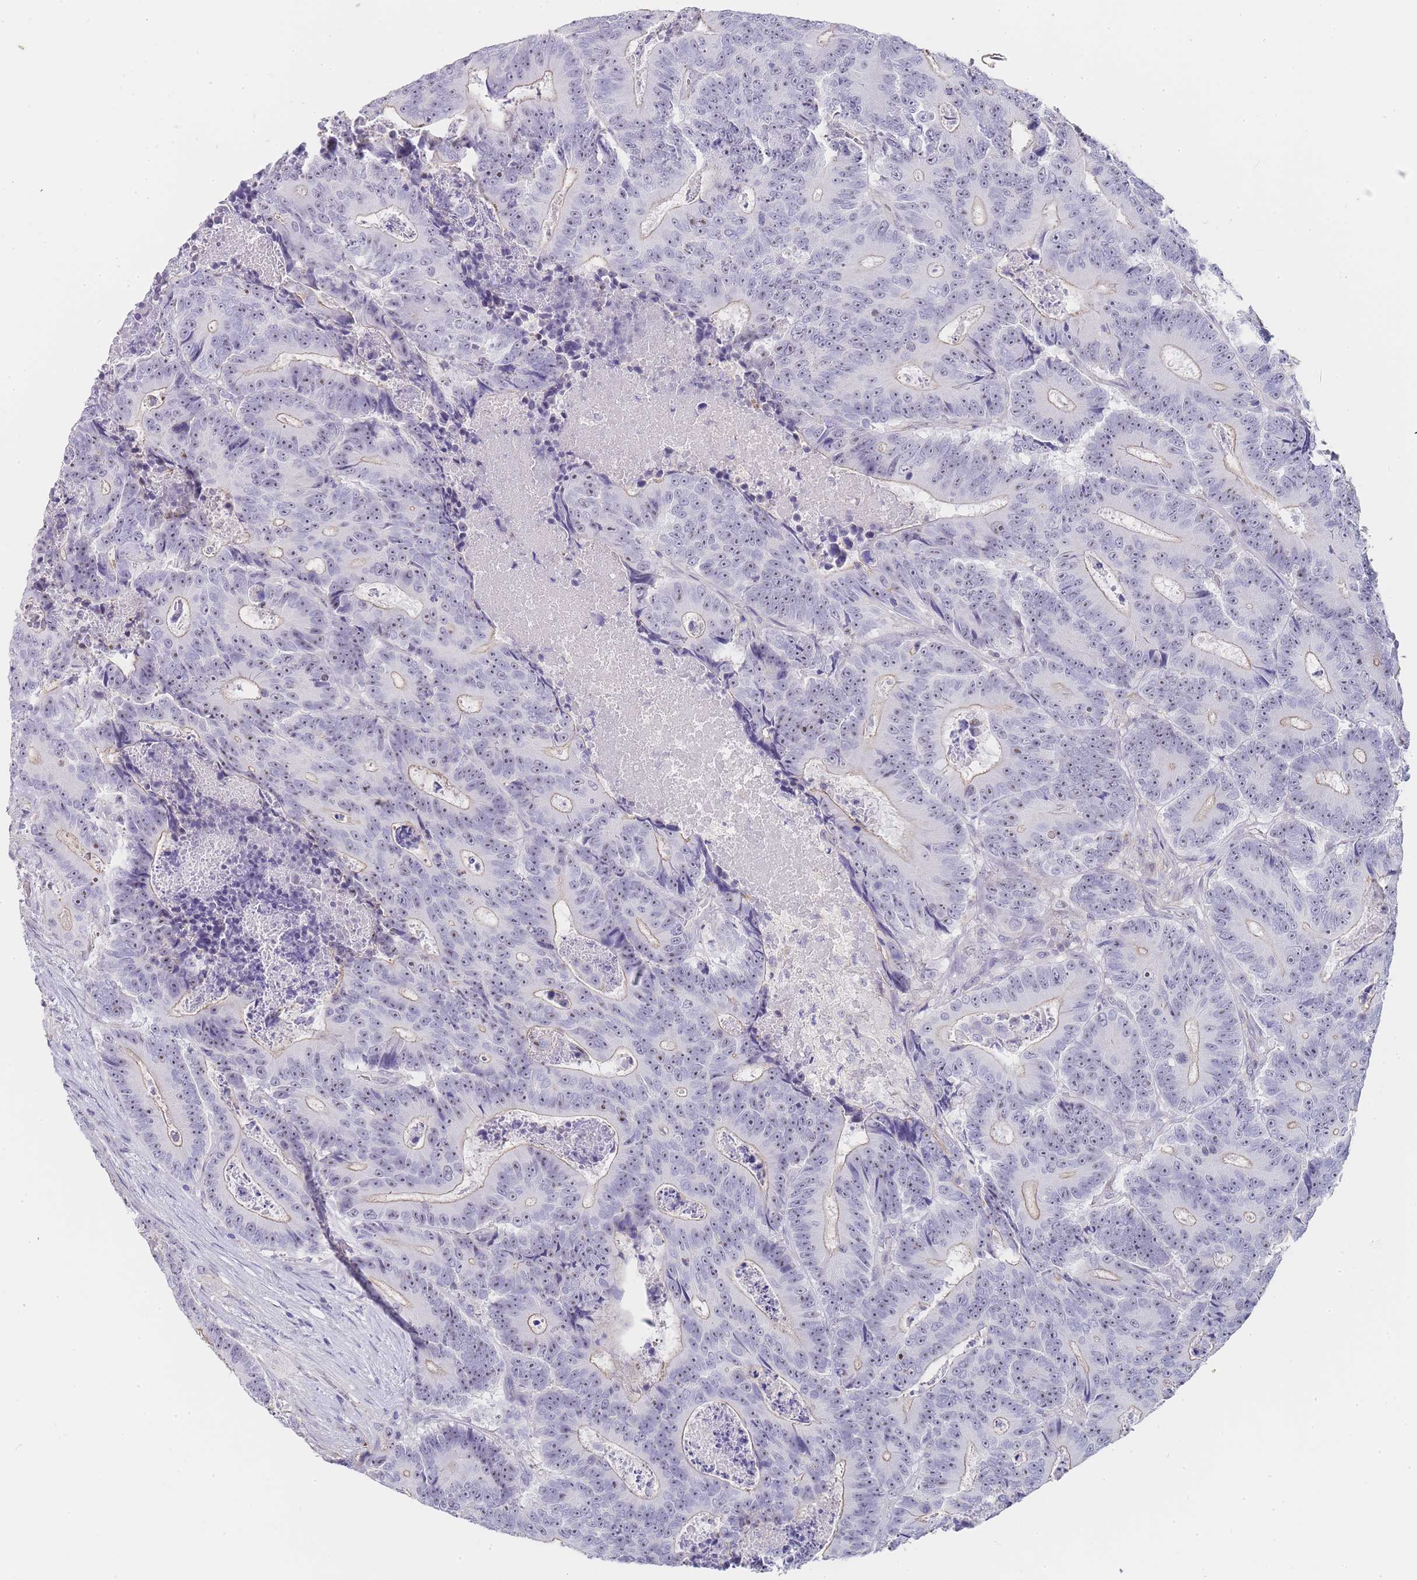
{"staining": {"intensity": "weak", "quantity": "25%-75%", "location": "cytoplasmic/membranous,nuclear"}, "tissue": "colorectal cancer", "cell_type": "Tumor cells", "image_type": "cancer", "snomed": [{"axis": "morphology", "description": "Adenocarcinoma, NOS"}, {"axis": "topography", "description": "Colon"}], "caption": "Weak cytoplasmic/membranous and nuclear staining is appreciated in approximately 25%-75% of tumor cells in colorectal cancer (adenocarcinoma).", "gene": "NOP14", "patient": {"sex": "male", "age": 83}}